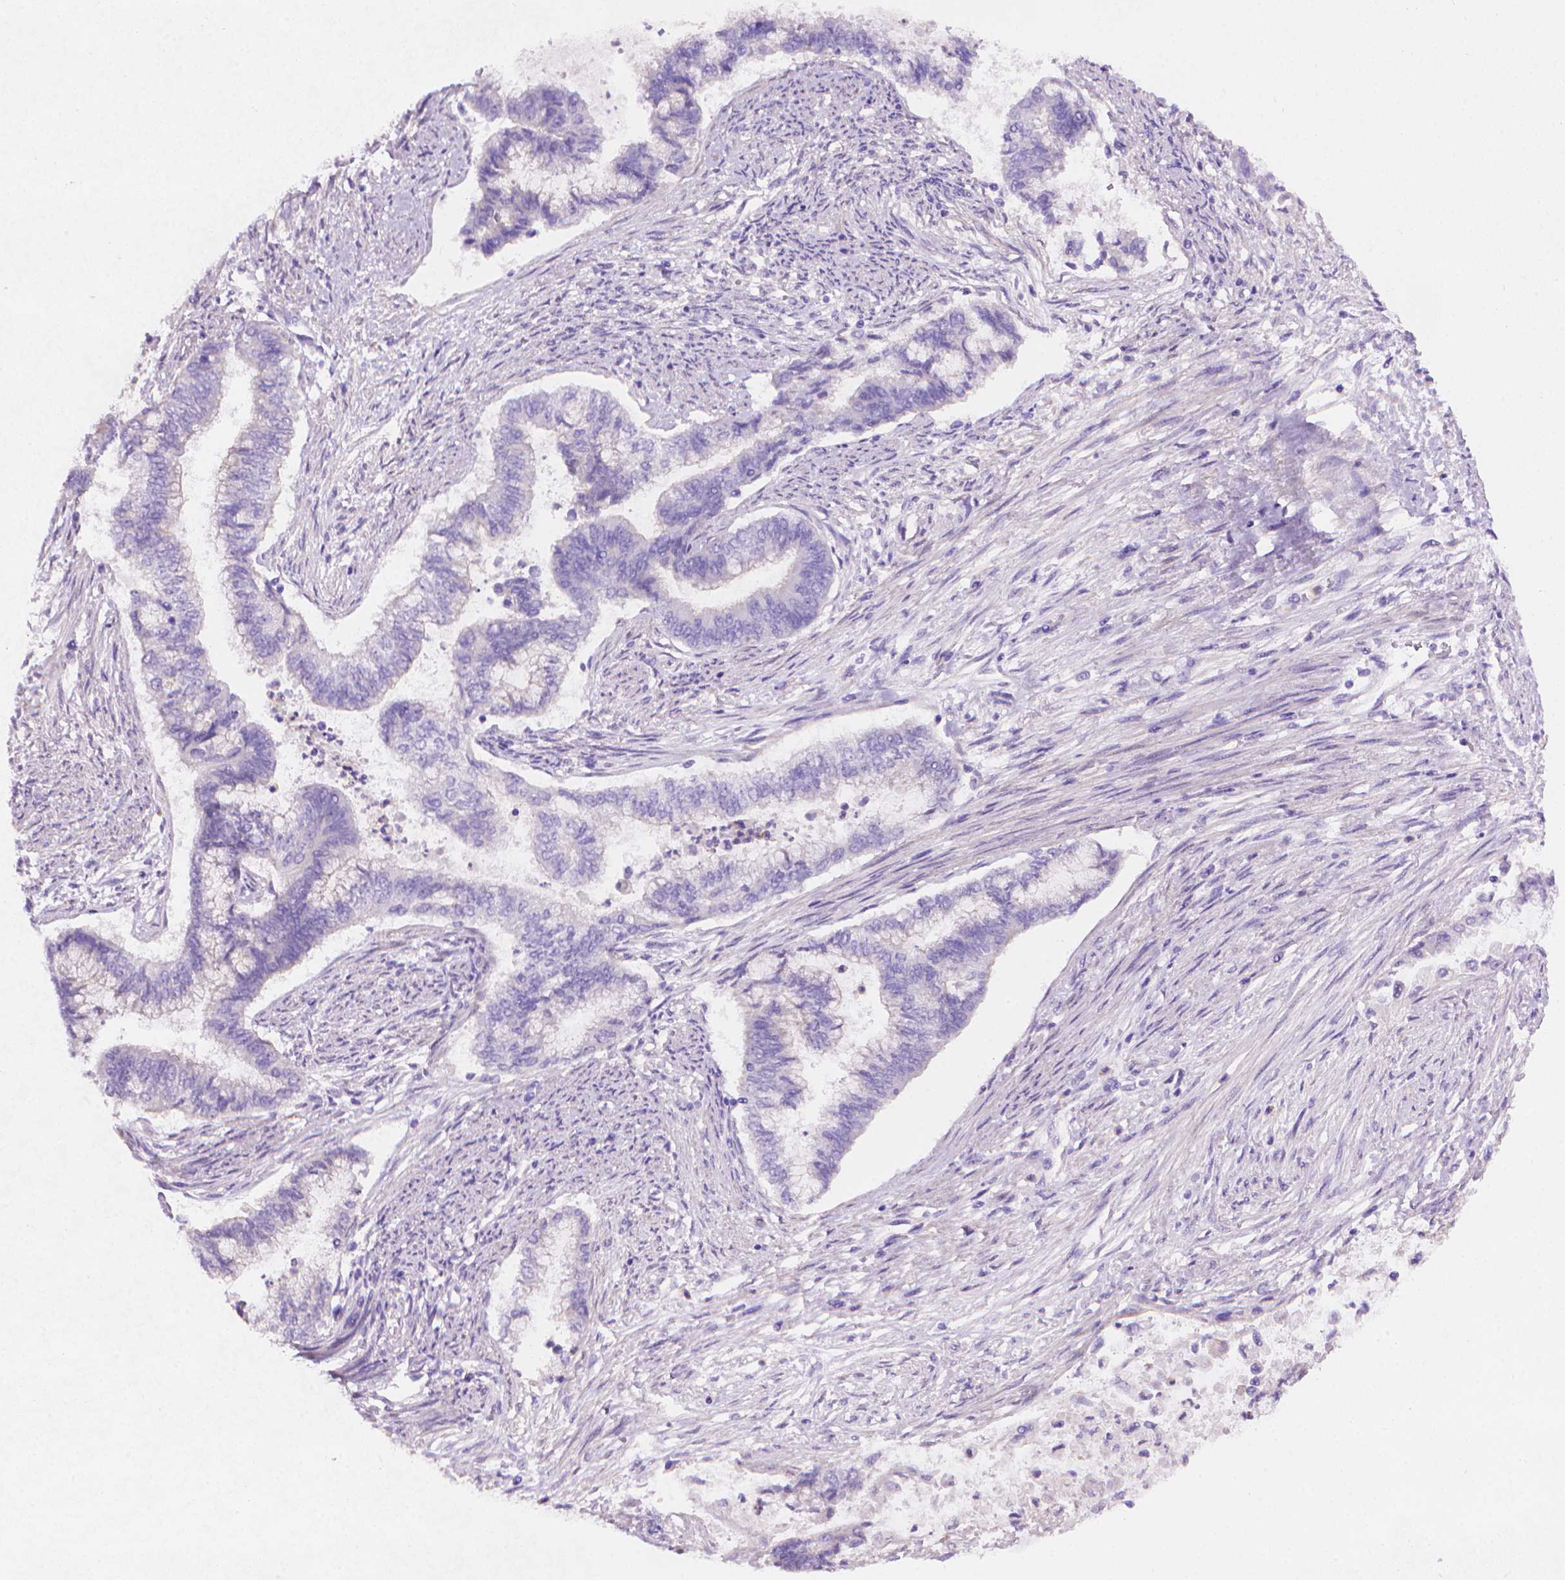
{"staining": {"intensity": "negative", "quantity": "none", "location": "none"}, "tissue": "endometrial cancer", "cell_type": "Tumor cells", "image_type": "cancer", "snomed": [{"axis": "morphology", "description": "Adenocarcinoma, NOS"}, {"axis": "topography", "description": "Endometrium"}], "caption": "Immunohistochemistry (IHC) of human endometrial adenocarcinoma reveals no expression in tumor cells. The staining is performed using DAB brown chromogen with nuclei counter-stained in using hematoxylin.", "gene": "AMMECR1", "patient": {"sex": "female", "age": 65}}